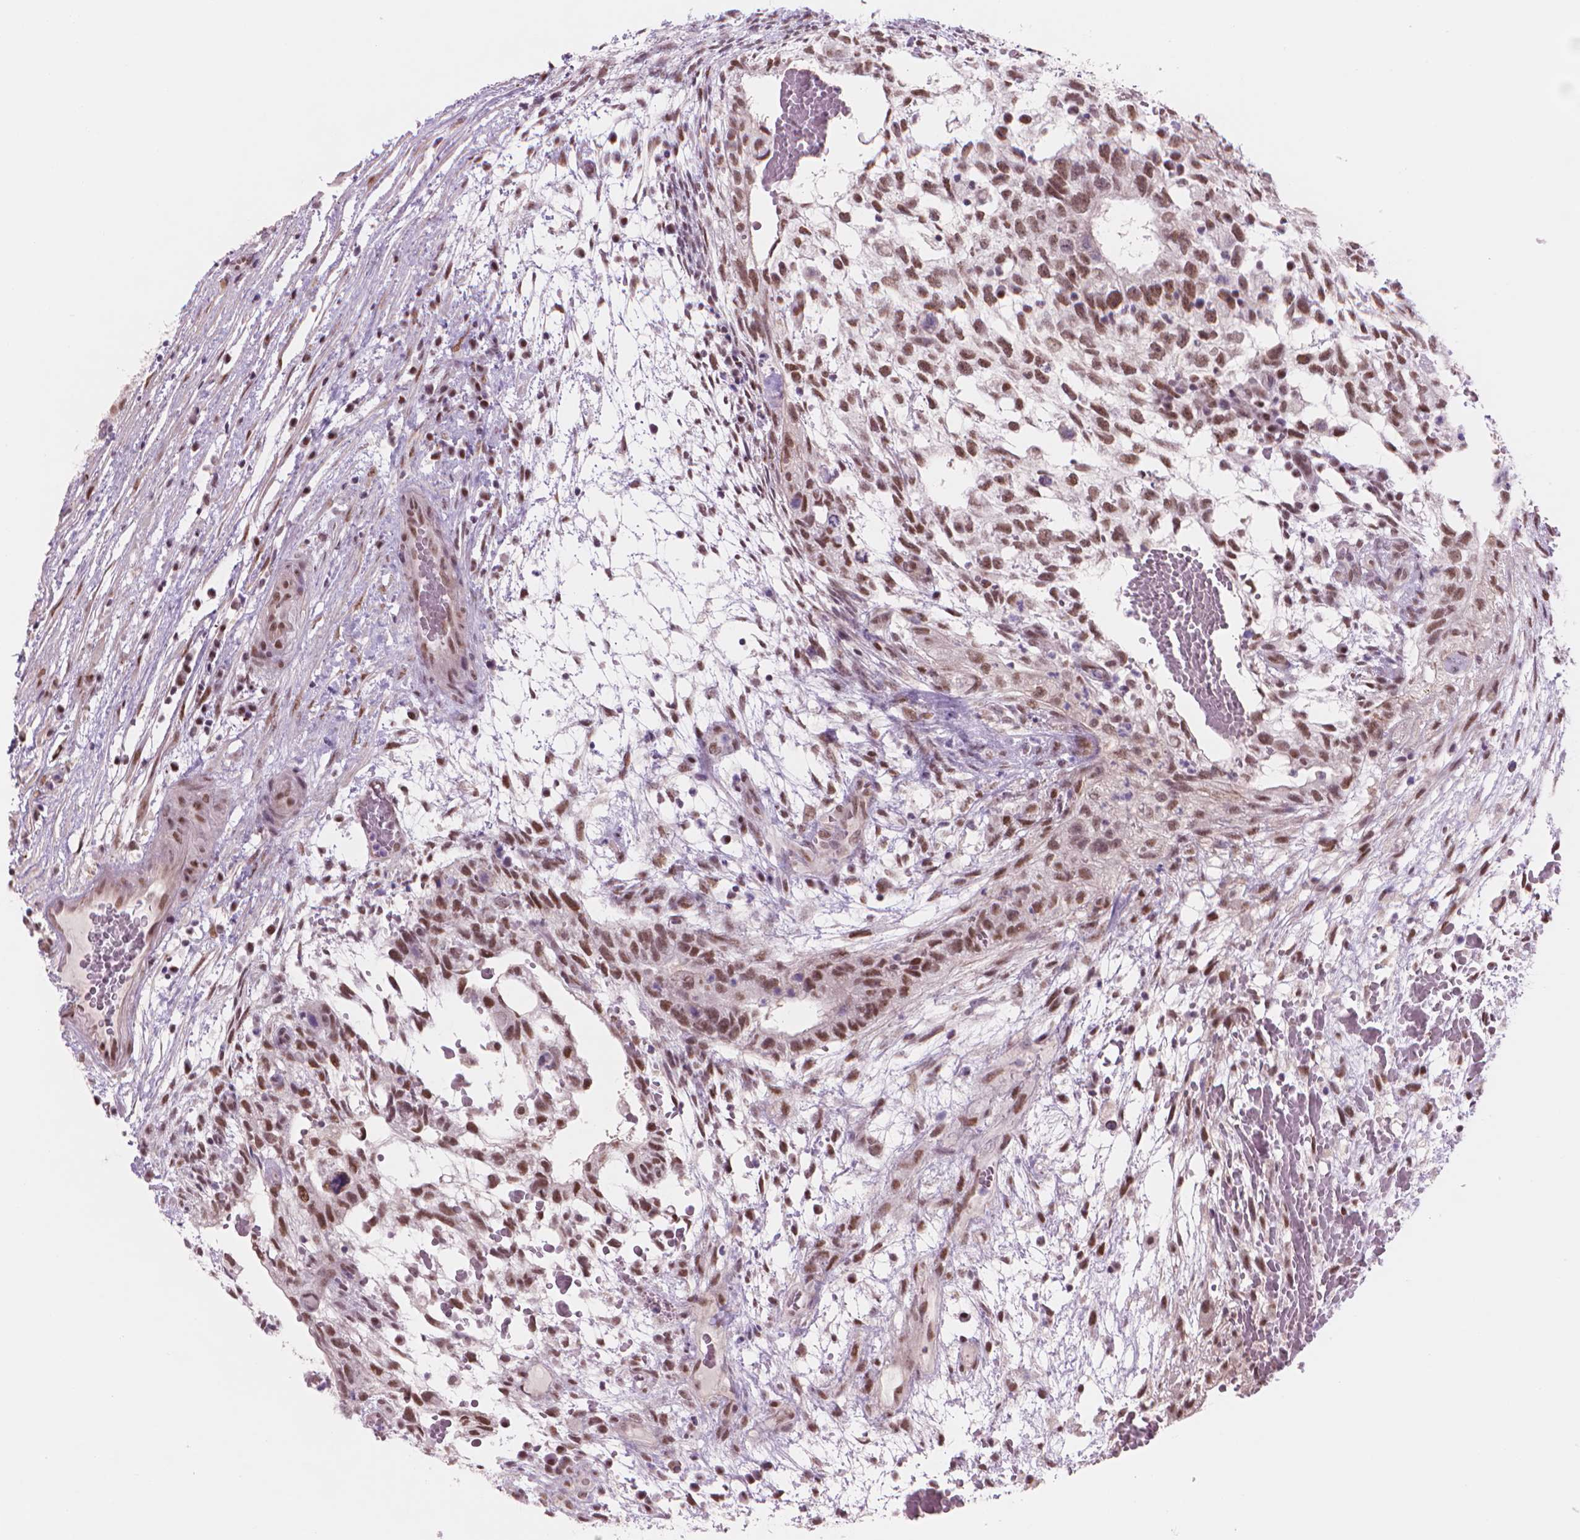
{"staining": {"intensity": "moderate", "quantity": ">75%", "location": "nuclear"}, "tissue": "testis cancer", "cell_type": "Tumor cells", "image_type": "cancer", "snomed": [{"axis": "morphology", "description": "Normal tissue, NOS"}, {"axis": "morphology", "description": "Carcinoma, Embryonal, NOS"}, {"axis": "topography", "description": "Testis"}], "caption": "A histopathology image showing moderate nuclear positivity in about >75% of tumor cells in testis embryonal carcinoma, as visualized by brown immunohistochemical staining.", "gene": "POLR3D", "patient": {"sex": "male", "age": 32}}